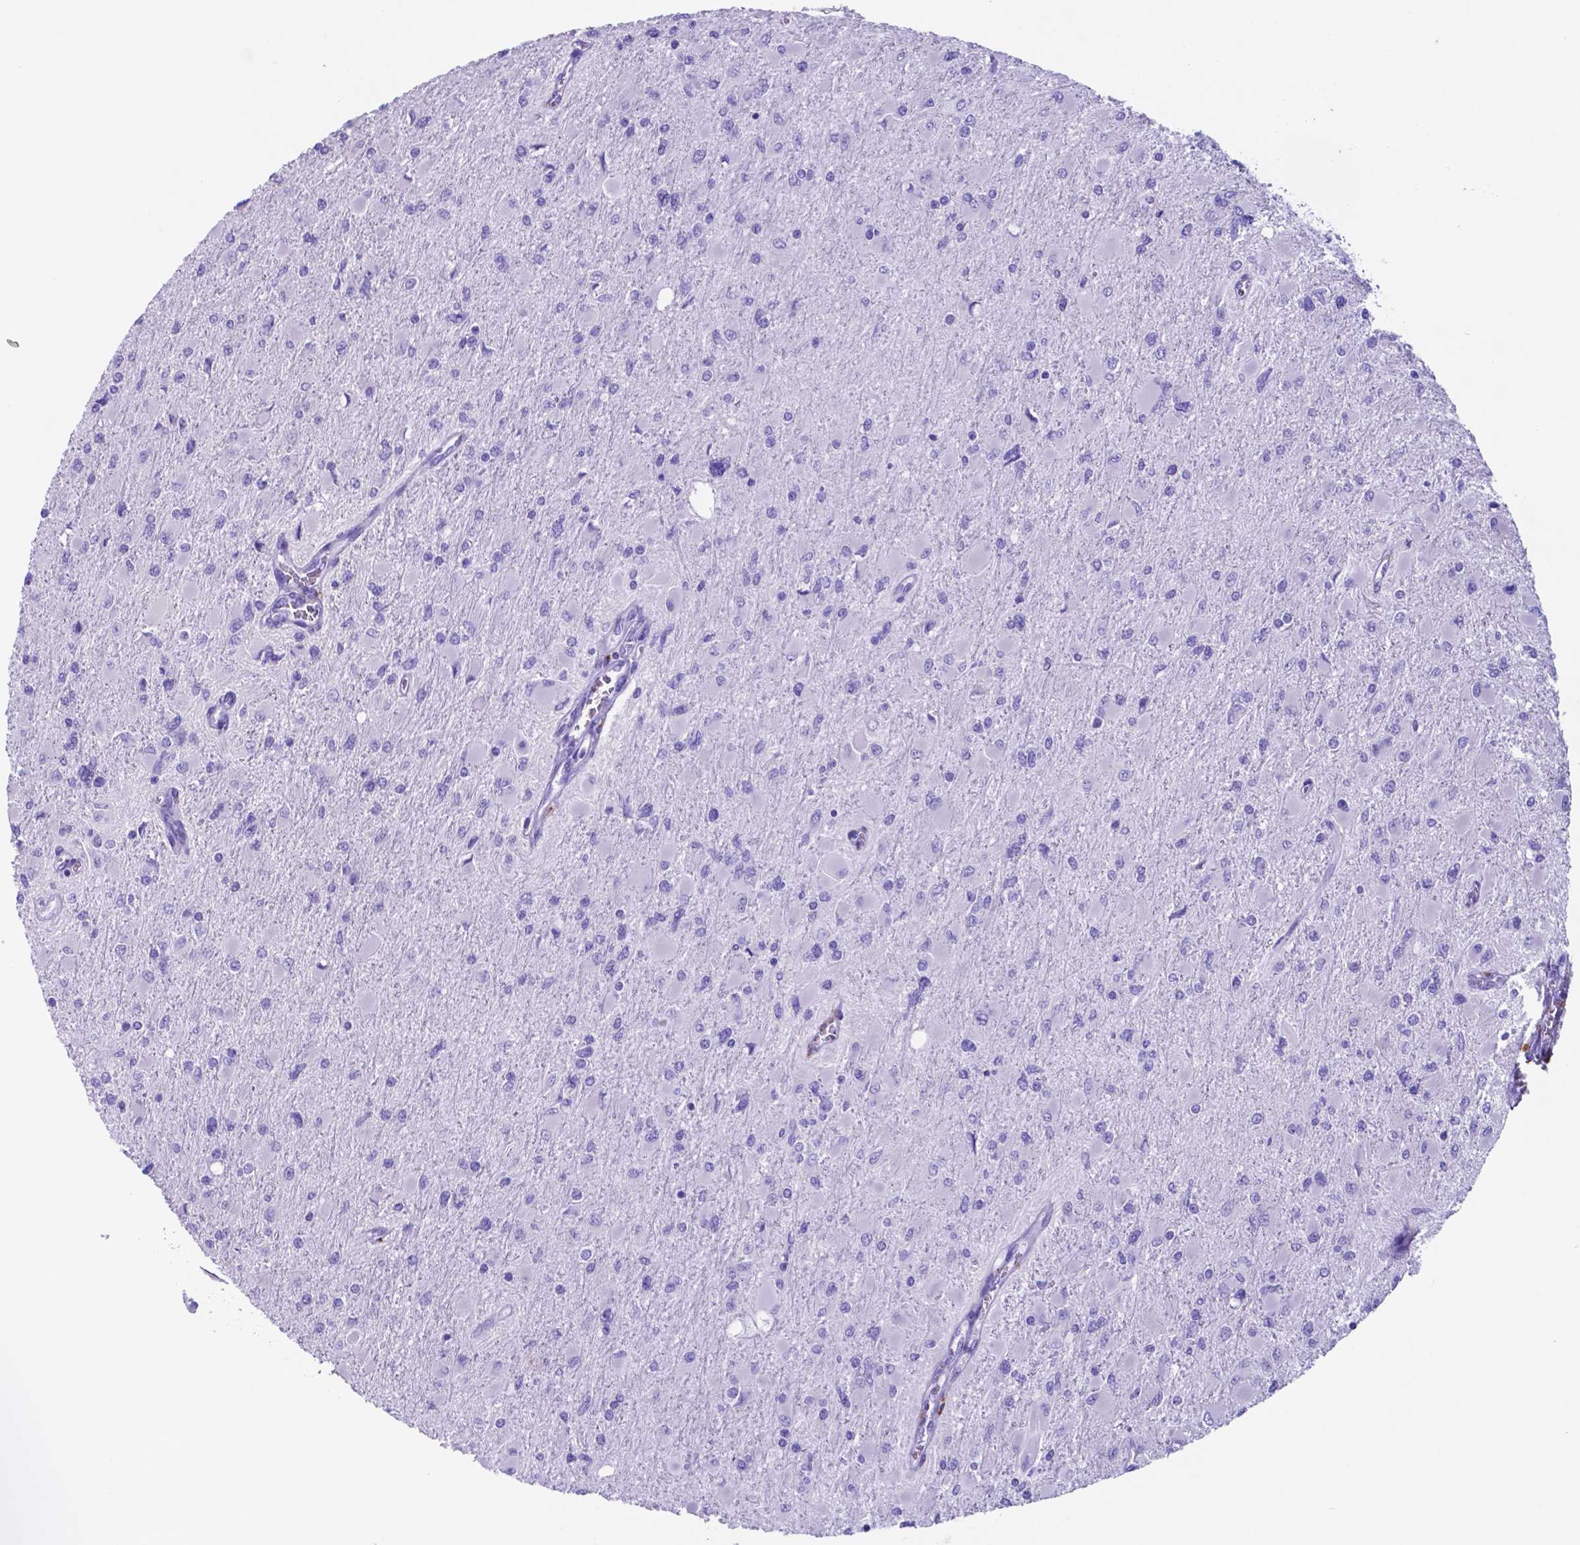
{"staining": {"intensity": "negative", "quantity": "none", "location": "none"}, "tissue": "glioma", "cell_type": "Tumor cells", "image_type": "cancer", "snomed": [{"axis": "morphology", "description": "Glioma, malignant, High grade"}, {"axis": "topography", "description": "Cerebral cortex"}], "caption": "Malignant glioma (high-grade) was stained to show a protein in brown. There is no significant expression in tumor cells.", "gene": "DNAAF8", "patient": {"sex": "female", "age": 36}}